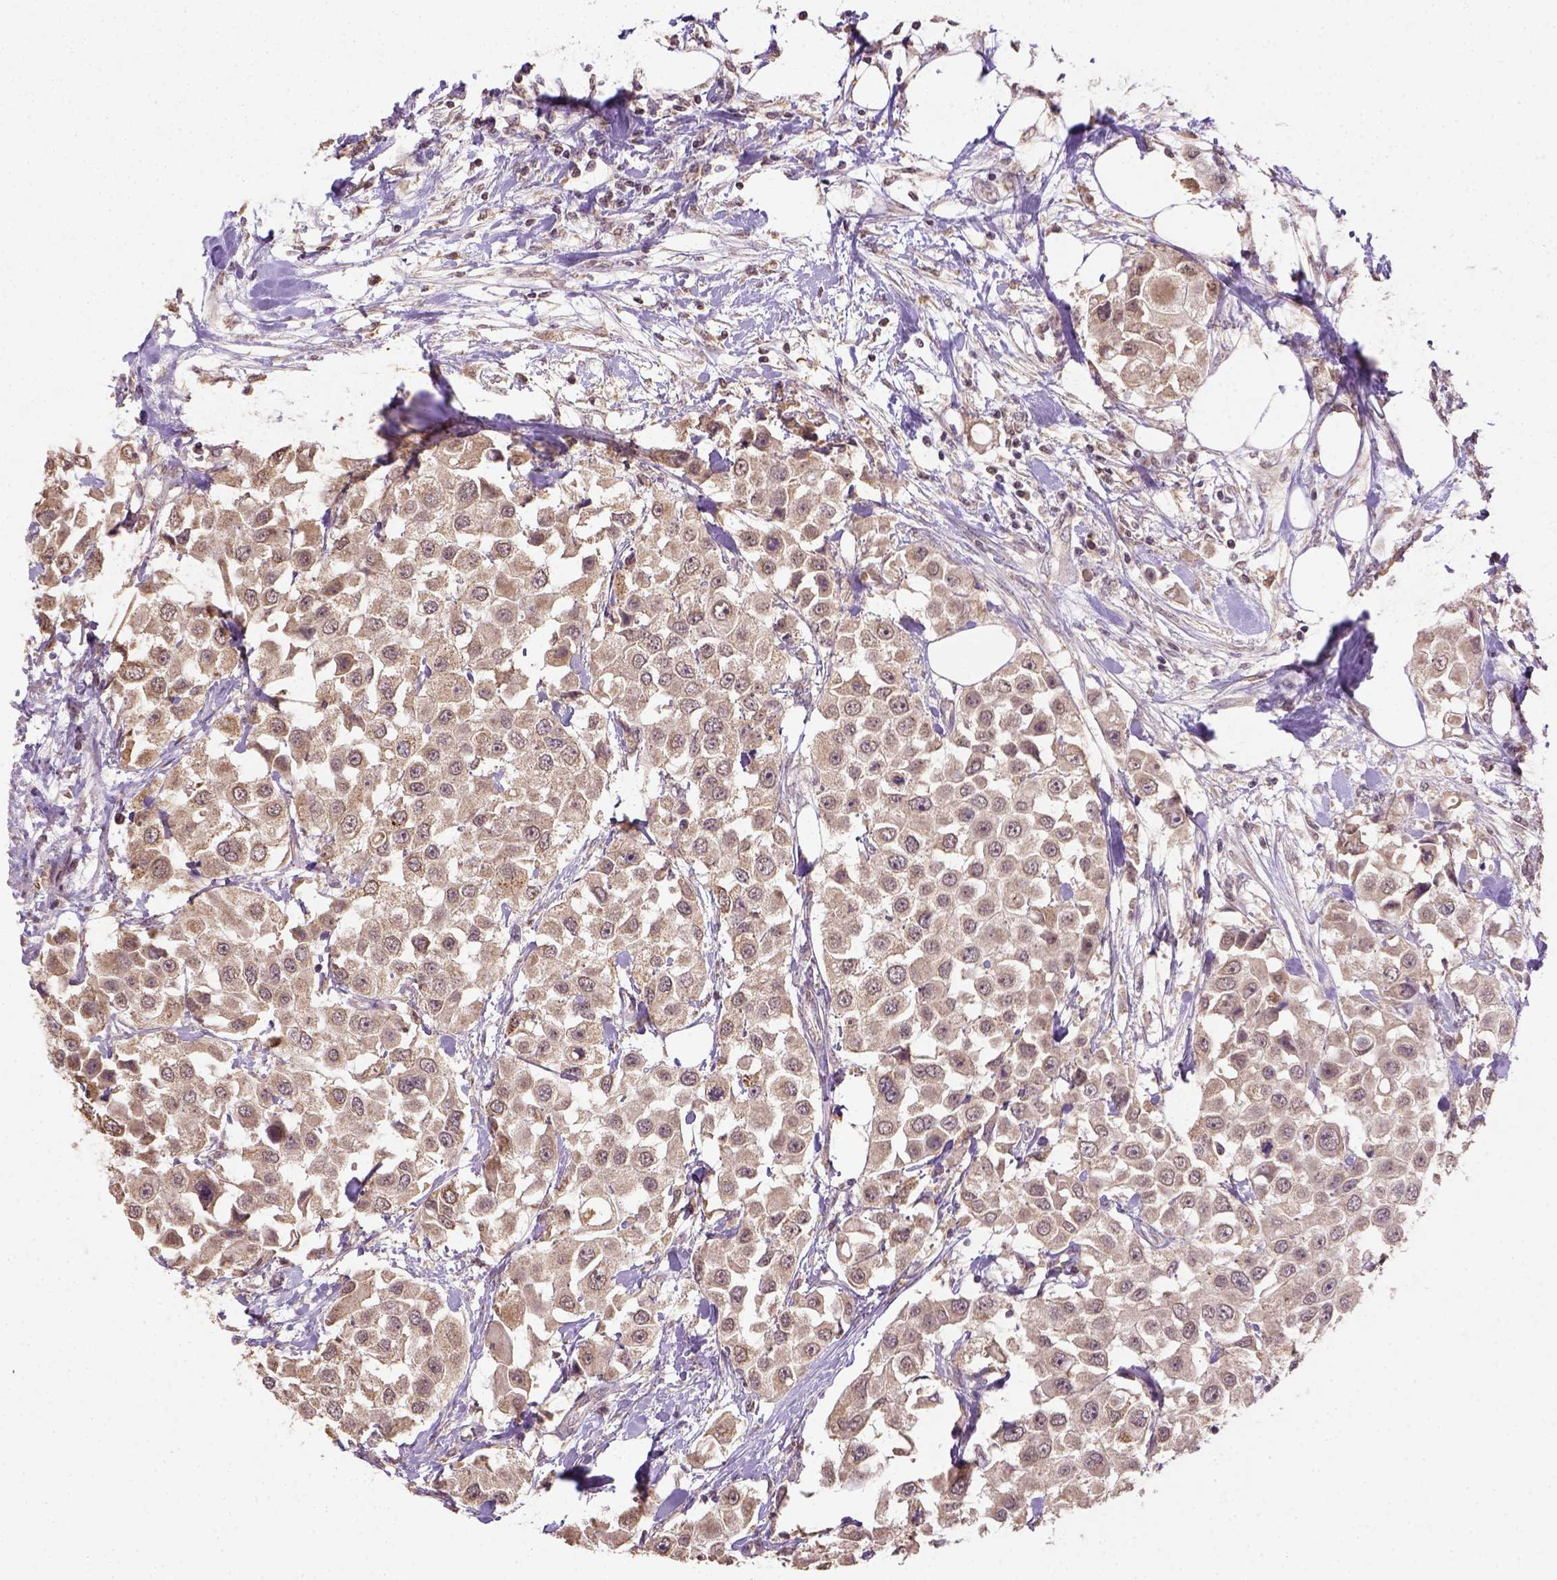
{"staining": {"intensity": "moderate", "quantity": "<25%", "location": "cytoplasmic/membranous"}, "tissue": "urothelial cancer", "cell_type": "Tumor cells", "image_type": "cancer", "snomed": [{"axis": "morphology", "description": "Urothelial carcinoma, High grade"}, {"axis": "topography", "description": "Urinary bladder"}], "caption": "The photomicrograph reveals a brown stain indicating the presence of a protein in the cytoplasmic/membranous of tumor cells in high-grade urothelial carcinoma. The staining was performed using DAB to visualize the protein expression in brown, while the nuclei were stained in blue with hematoxylin (Magnification: 20x).", "gene": "NUDT10", "patient": {"sex": "female", "age": 64}}